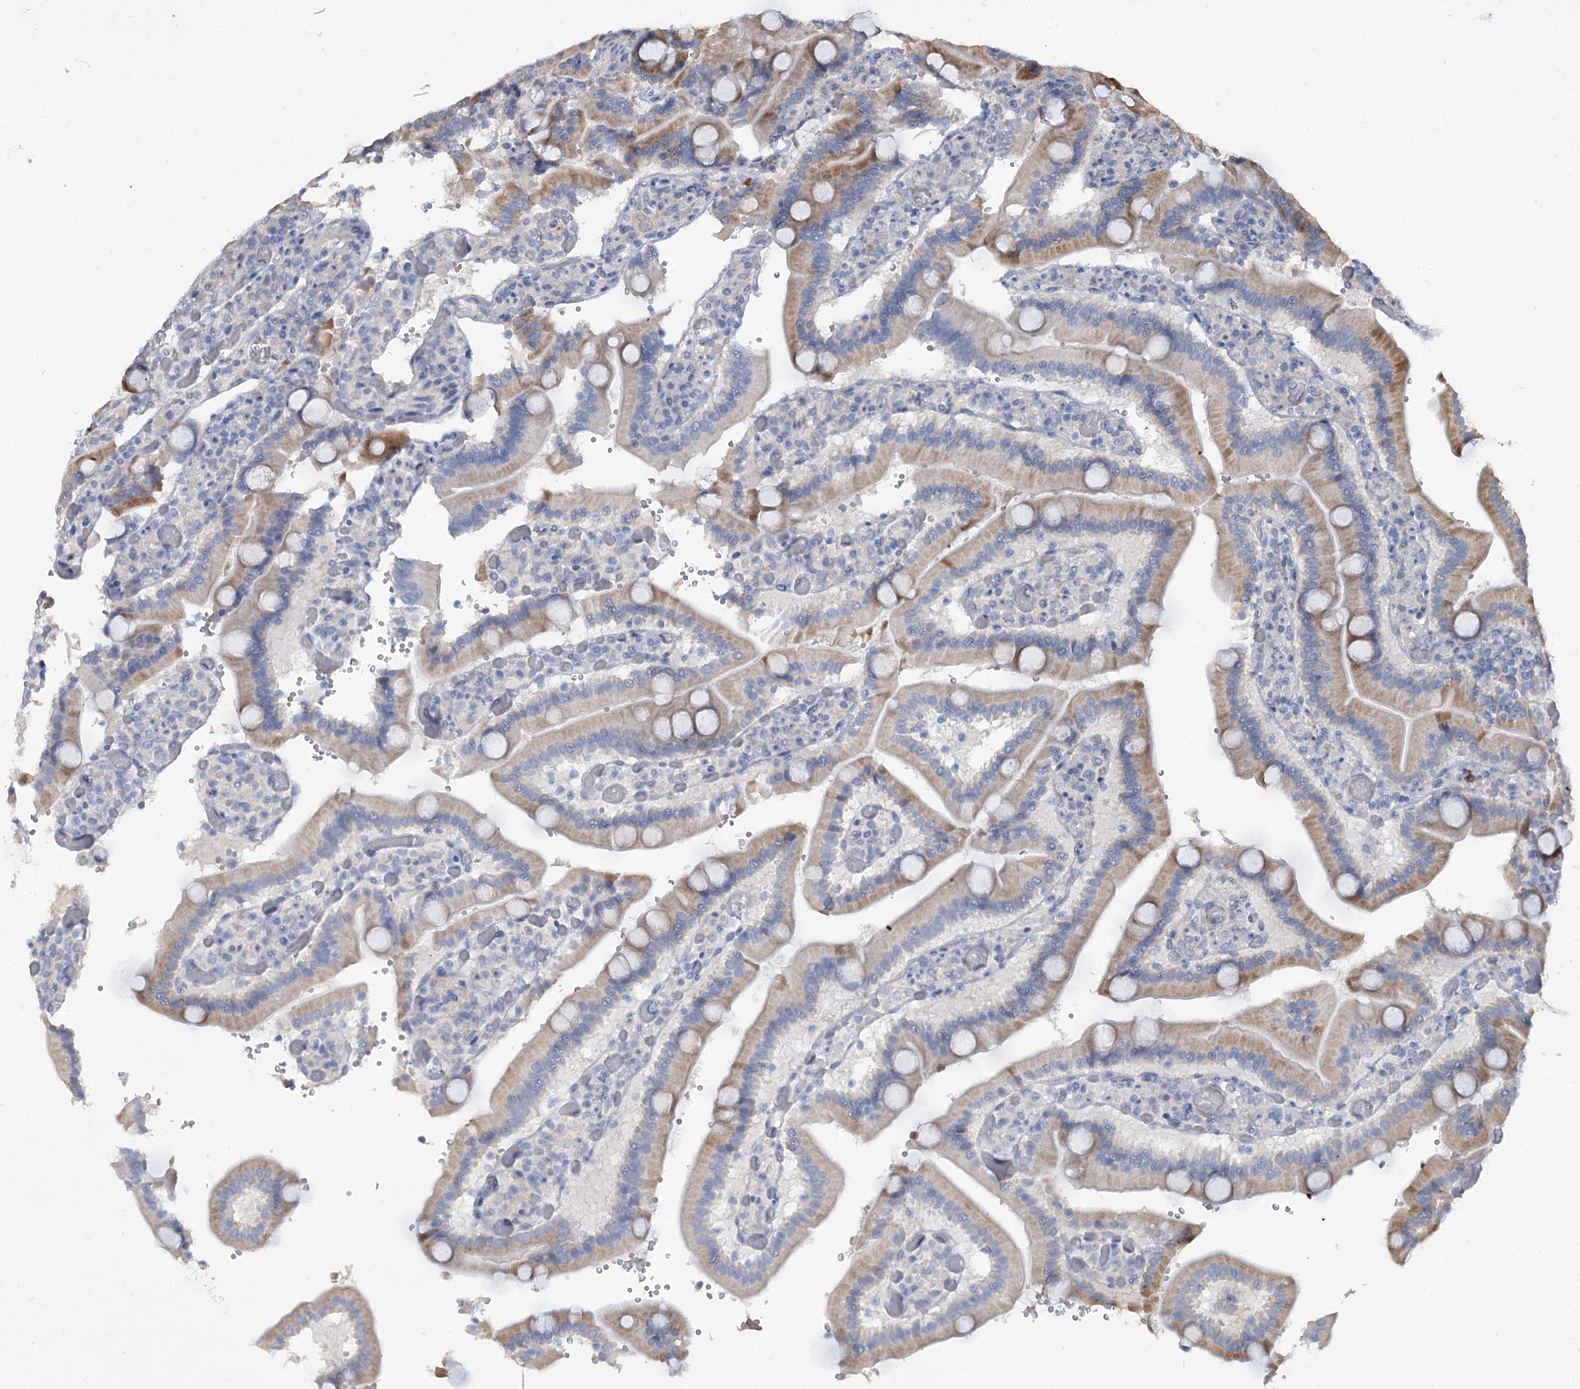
{"staining": {"intensity": "weak", "quantity": "25%-75%", "location": "cytoplasmic/membranous"}, "tissue": "duodenum", "cell_type": "Glandular cells", "image_type": "normal", "snomed": [{"axis": "morphology", "description": "Normal tissue, NOS"}, {"axis": "topography", "description": "Duodenum"}], "caption": "Weak cytoplasmic/membranous positivity for a protein is present in about 25%-75% of glandular cells of unremarkable duodenum using immunohistochemistry.", "gene": "URAD", "patient": {"sex": "female", "age": 62}}